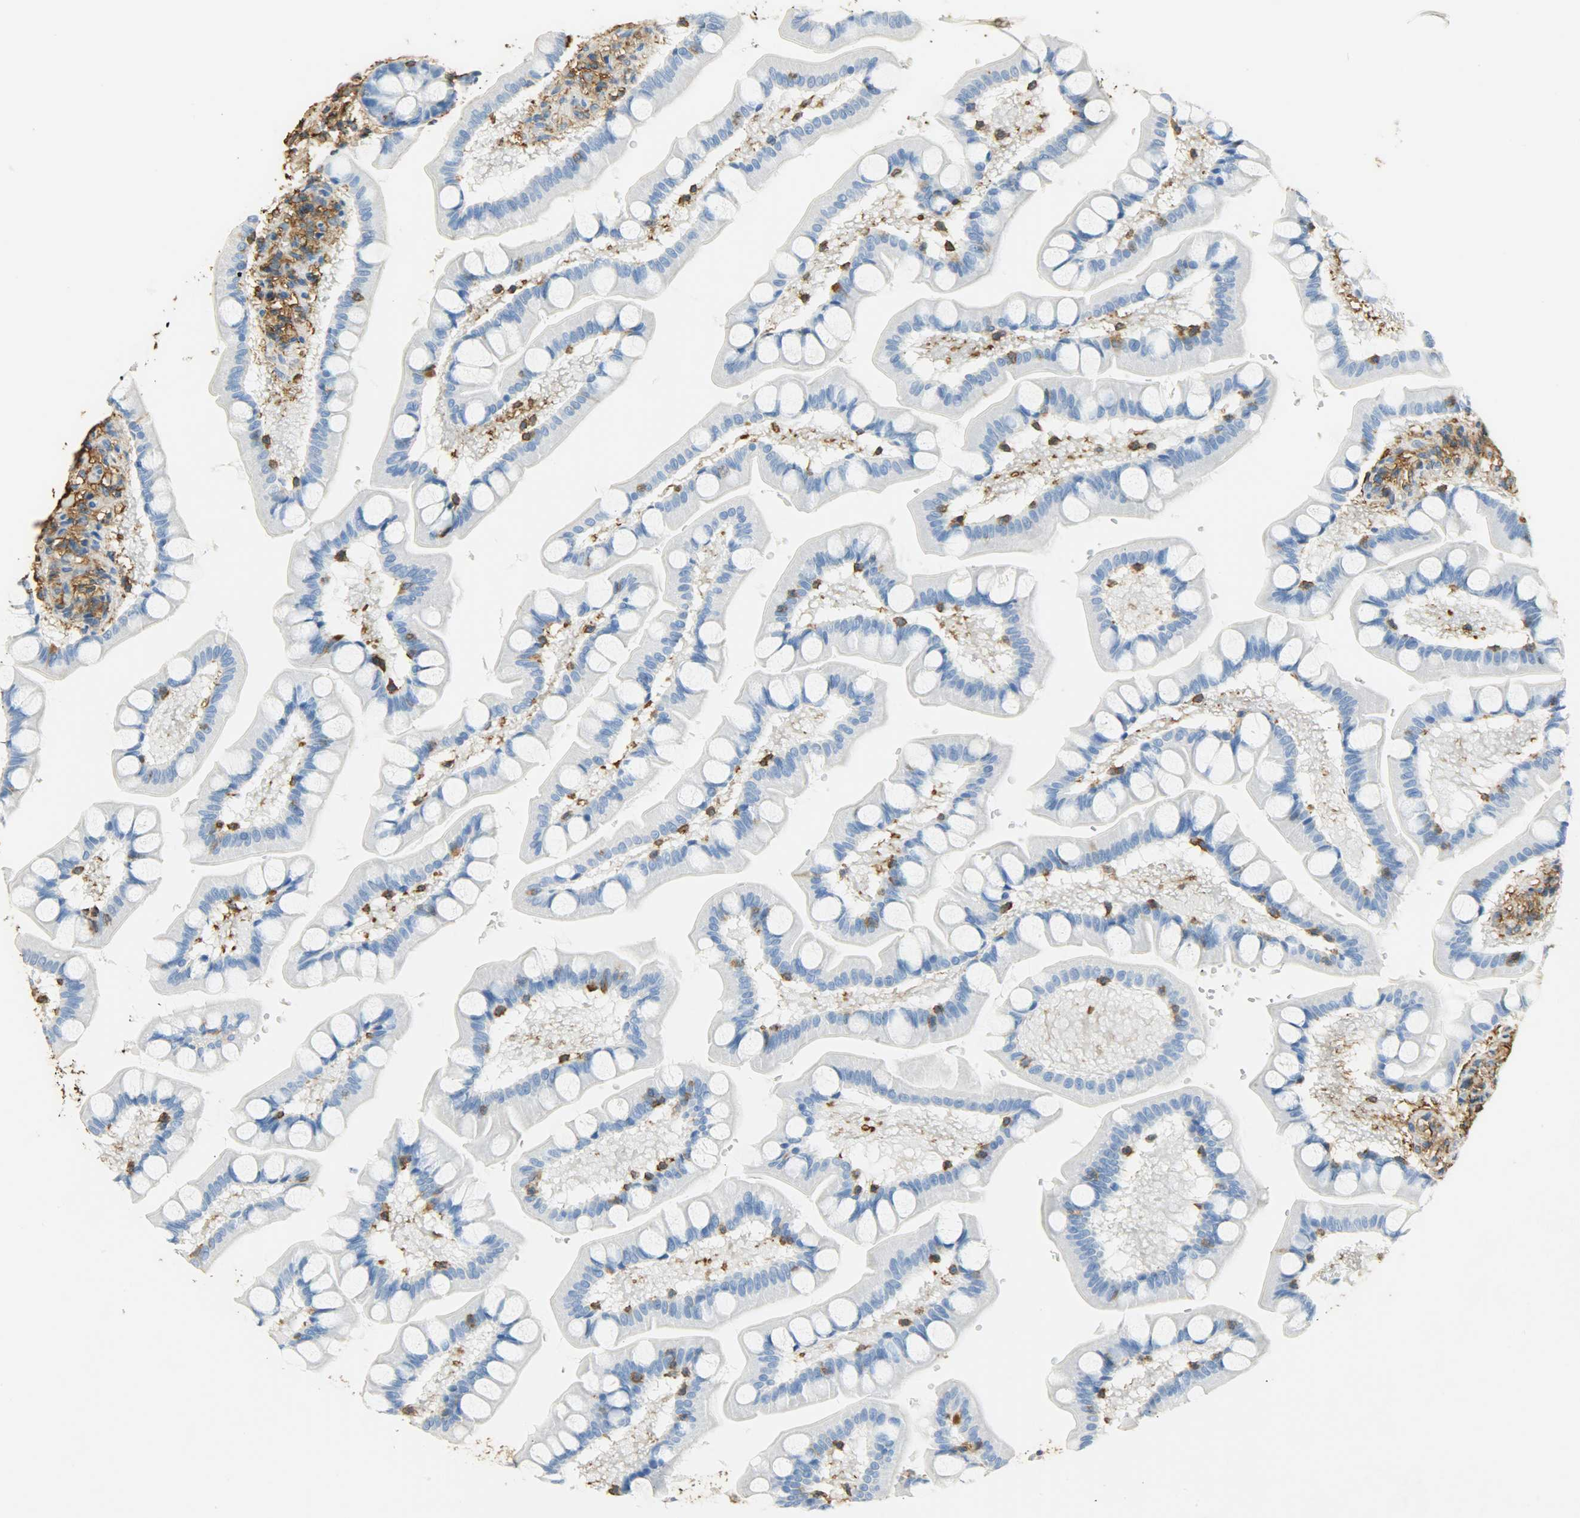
{"staining": {"intensity": "negative", "quantity": "none", "location": "none"}, "tissue": "small intestine", "cell_type": "Glandular cells", "image_type": "normal", "snomed": [{"axis": "morphology", "description": "Normal tissue, NOS"}, {"axis": "topography", "description": "Small intestine"}], "caption": "This image is of unremarkable small intestine stained with immunohistochemistry to label a protein in brown with the nuclei are counter-stained blue. There is no expression in glandular cells. (Brightfield microscopy of DAB (3,3'-diaminobenzidine) immunohistochemistry (IHC) at high magnification).", "gene": "ANXA6", "patient": {"sex": "male", "age": 41}}